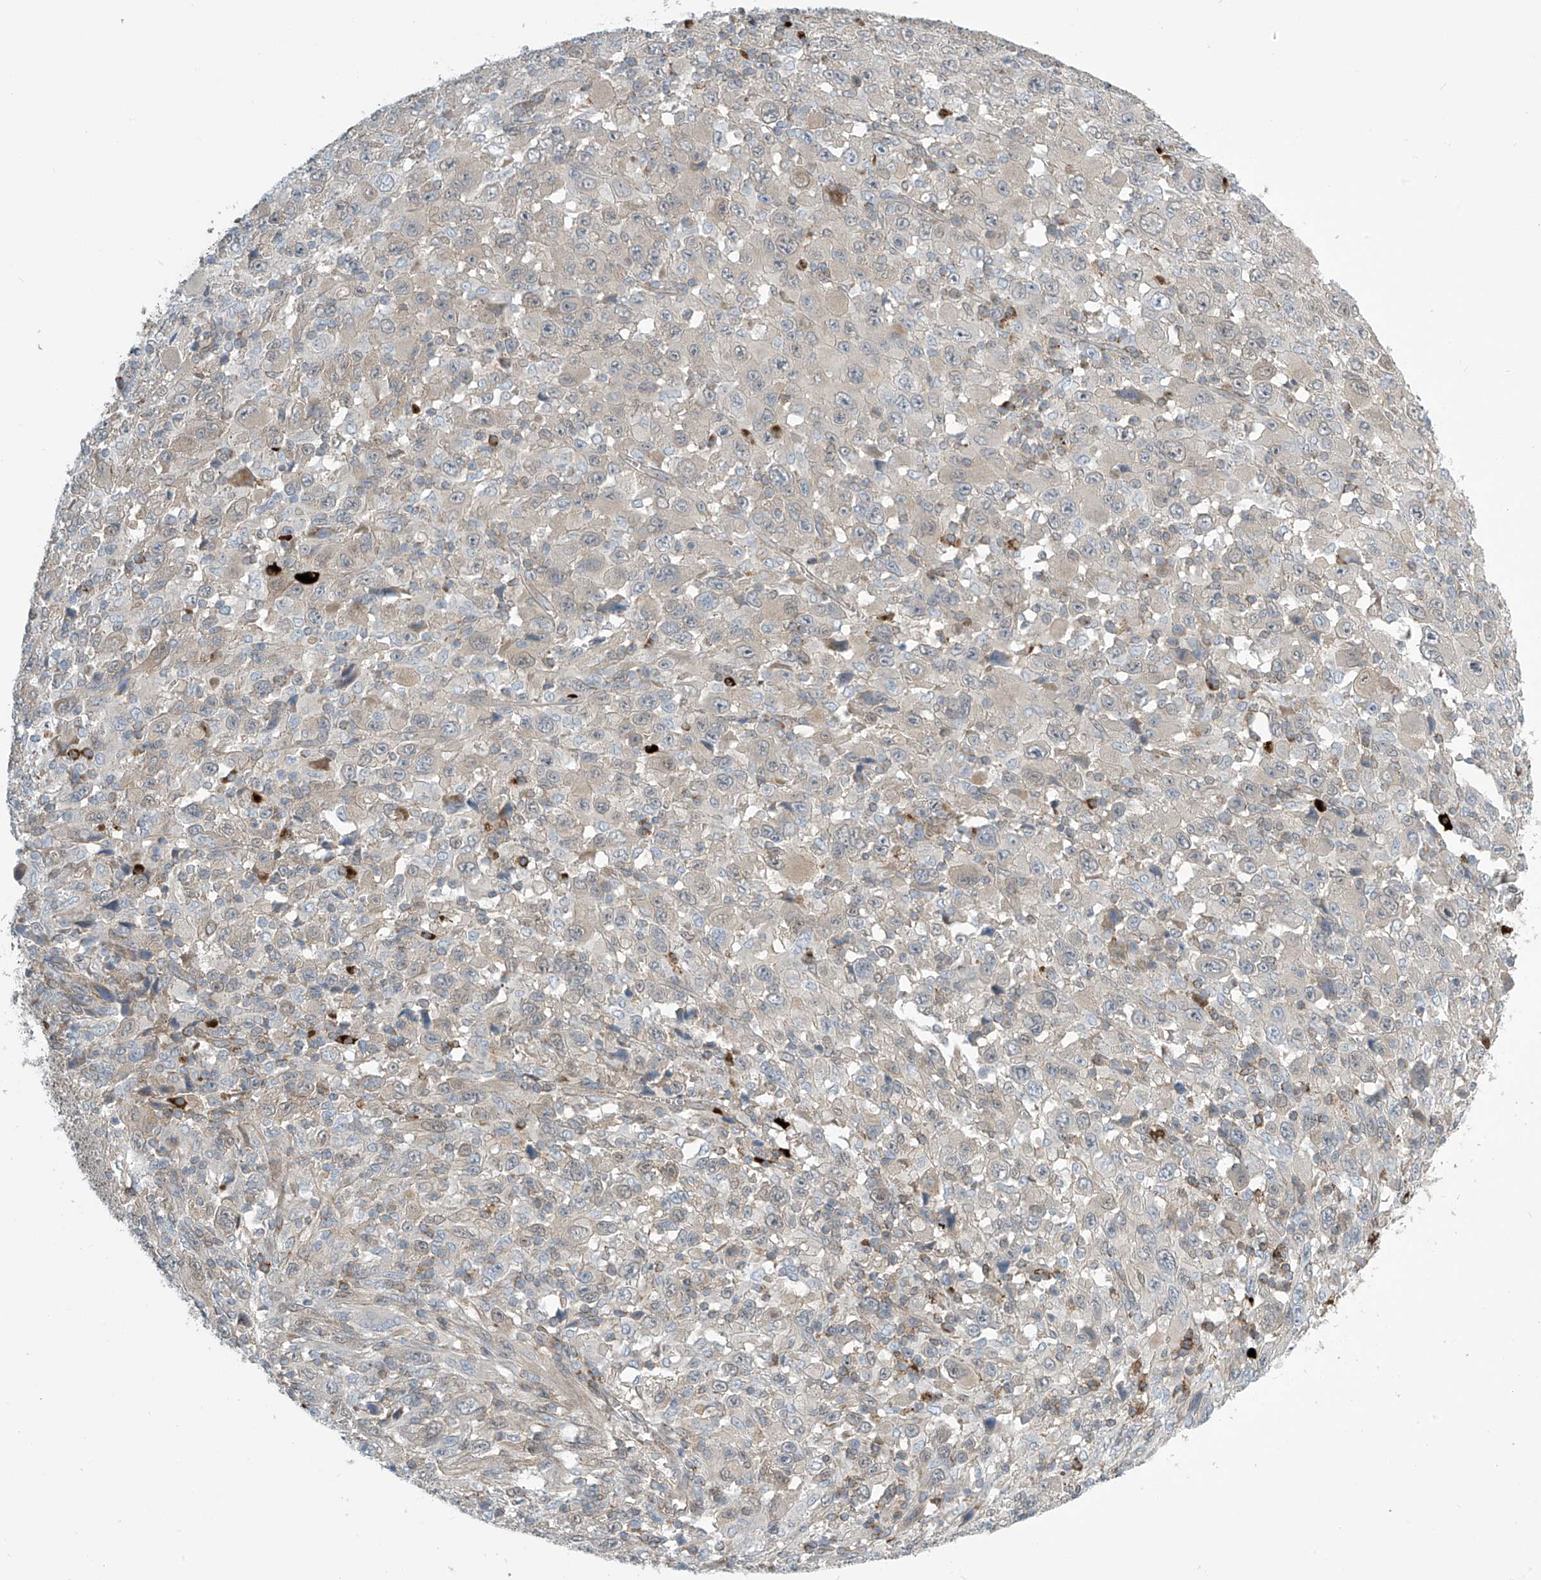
{"staining": {"intensity": "weak", "quantity": "<25%", "location": "cytoplasmic/membranous"}, "tissue": "melanoma", "cell_type": "Tumor cells", "image_type": "cancer", "snomed": [{"axis": "morphology", "description": "Malignant melanoma, Metastatic site"}, {"axis": "topography", "description": "Skin"}], "caption": "Immunohistochemistry of human melanoma exhibits no expression in tumor cells. The staining is performed using DAB (3,3'-diaminobenzidine) brown chromogen with nuclei counter-stained in using hematoxylin.", "gene": "IBA57", "patient": {"sex": "female", "age": 56}}